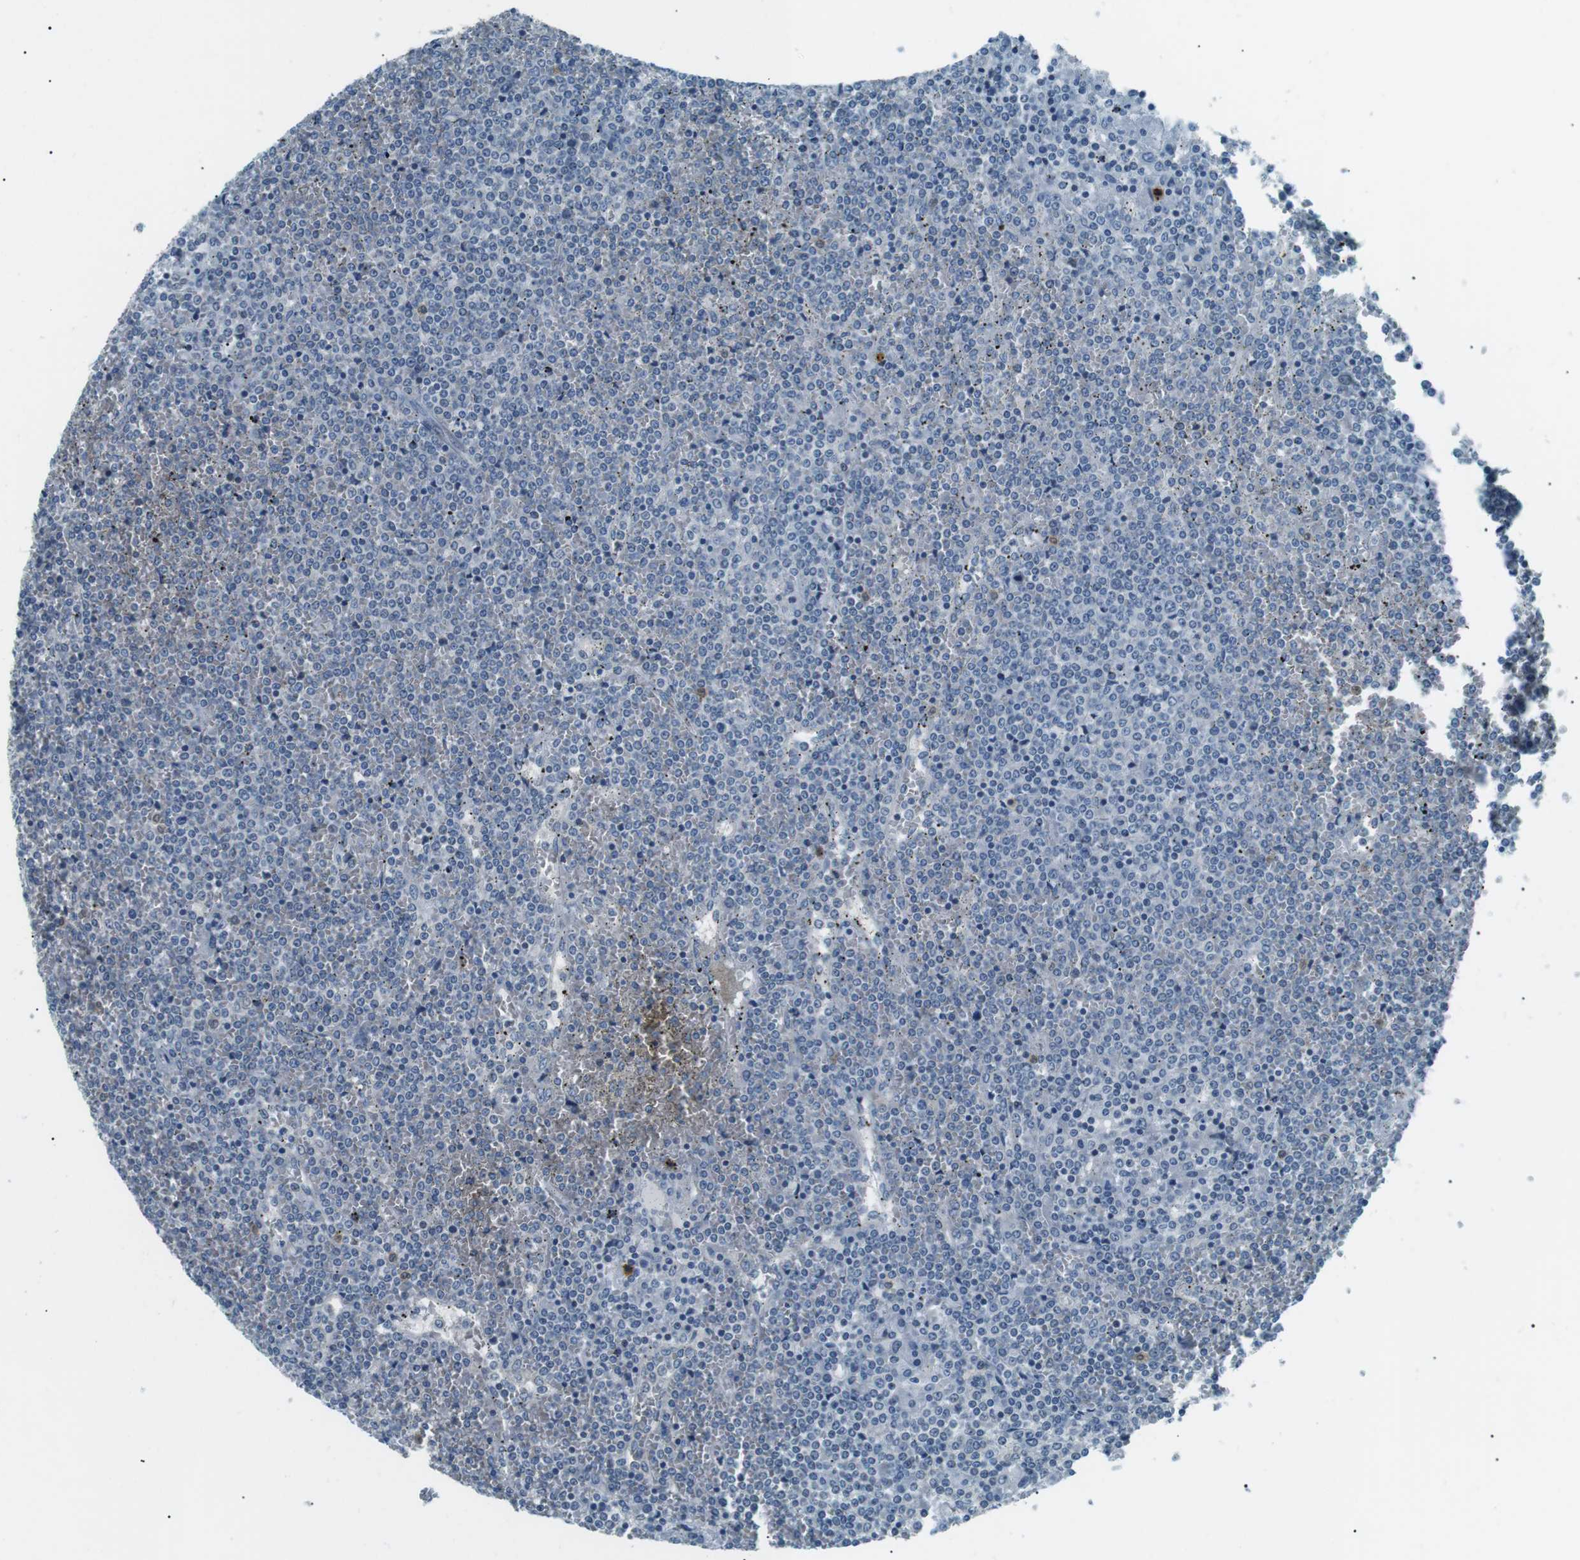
{"staining": {"intensity": "negative", "quantity": "none", "location": "none"}, "tissue": "lymphoma", "cell_type": "Tumor cells", "image_type": "cancer", "snomed": [{"axis": "morphology", "description": "Malignant lymphoma, non-Hodgkin's type, Low grade"}, {"axis": "topography", "description": "Spleen"}], "caption": "Tumor cells are negative for brown protein staining in lymphoma.", "gene": "SERPINB2", "patient": {"sex": "female", "age": 19}}